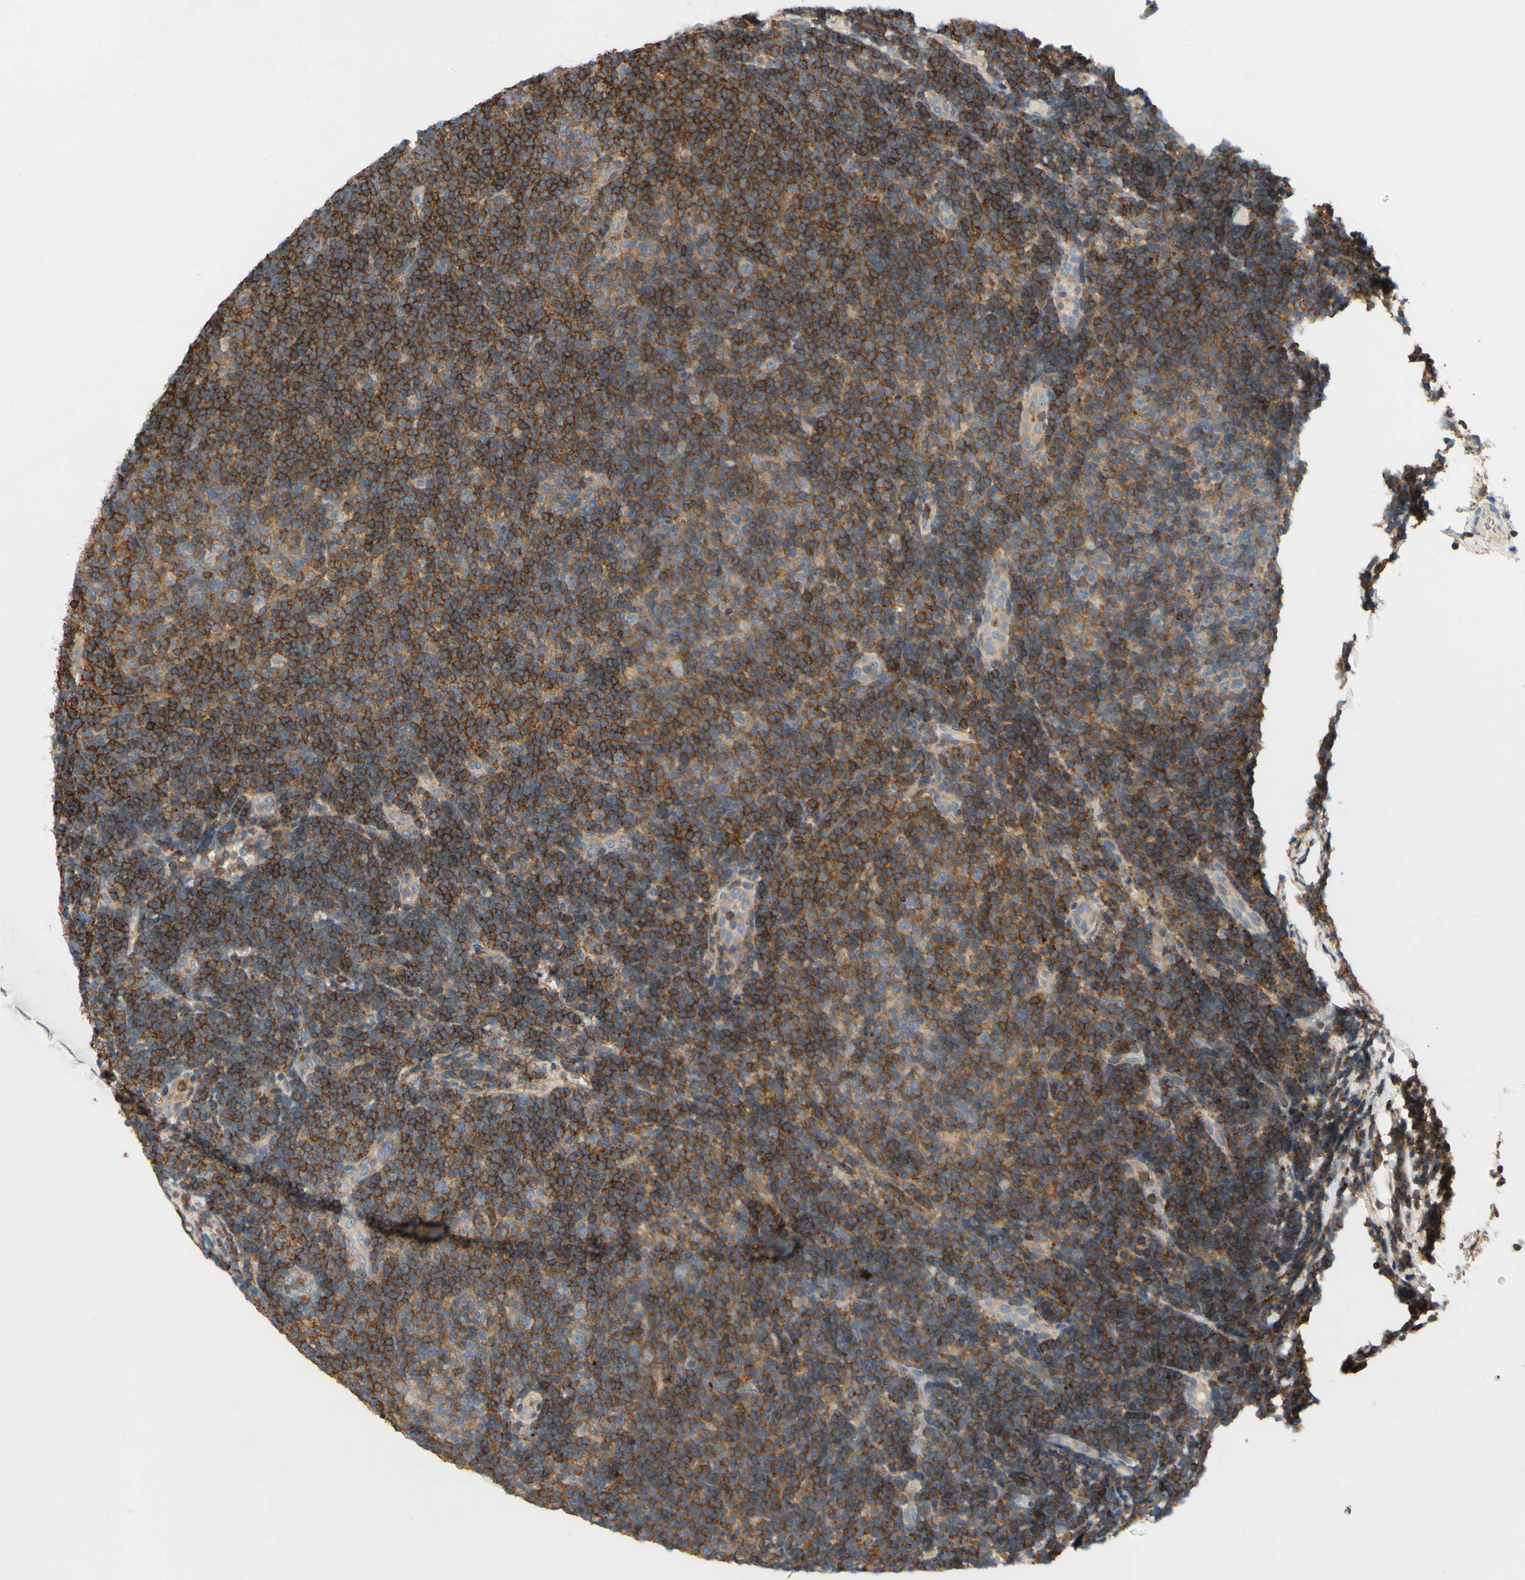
{"staining": {"intensity": "moderate", "quantity": ">75%", "location": "cytoplasmic/membranous"}, "tissue": "lymphoma", "cell_type": "Tumor cells", "image_type": "cancer", "snomed": [{"axis": "morphology", "description": "Malignant lymphoma, non-Hodgkin's type, Low grade"}, {"axis": "topography", "description": "Lymph node"}], "caption": "A micrograph of low-grade malignant lymphoma, non-Hodgkin's type stained for a protein displays moderate cytoplasmic/membranous brown staining in tumor cells.", "gene": "POR", "patient": {"sex": "male", "age": 83}}